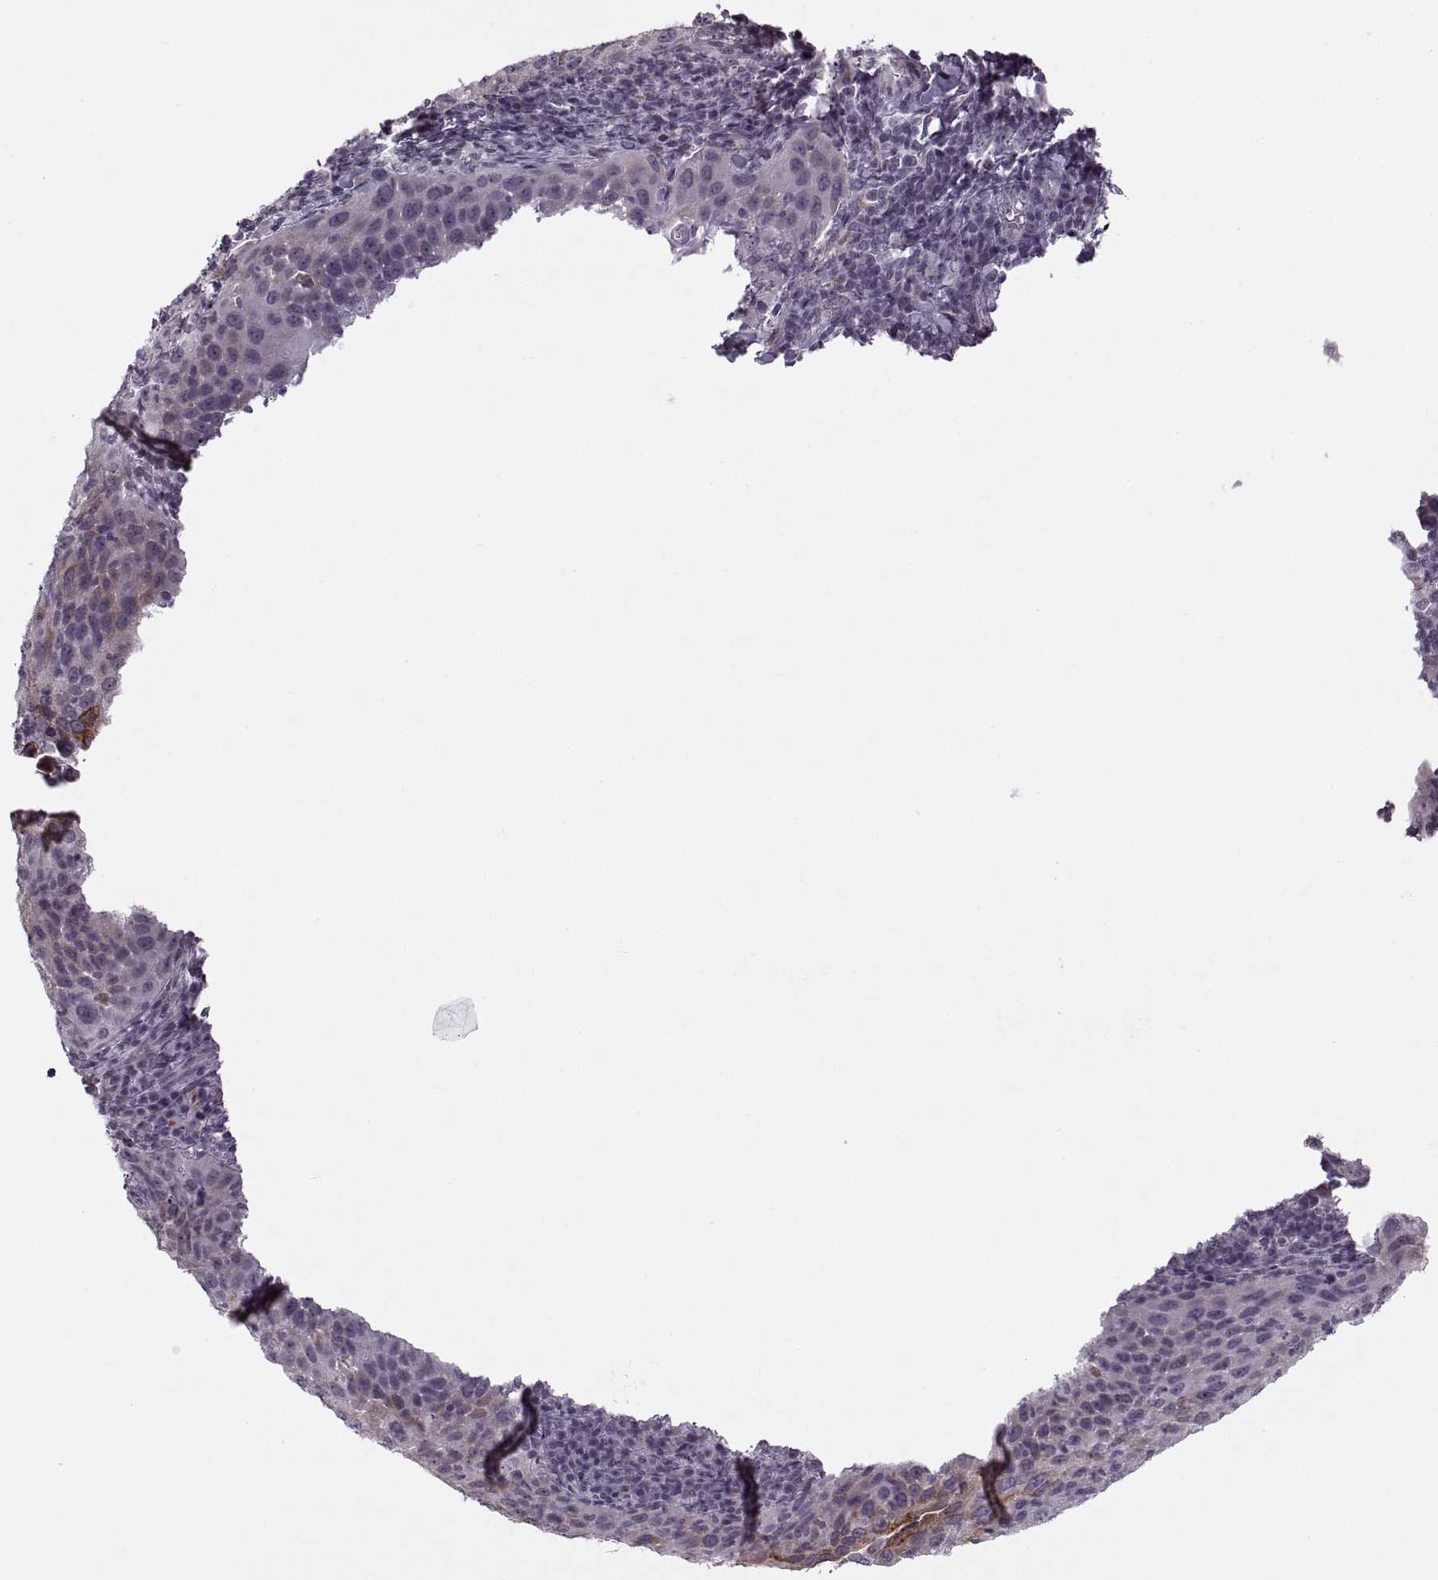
{"staining": {"intensity": "moderate", "quantity": "<25%", "location": "cytoplasmic/membranous"}, "tissue": "cervical cancer", "cell_type": "Tumor cells", "image_type": "cancer", "snomed": [{"axis": "morphology", "description": "Squamous cell carcinoma, NOS"}, {"axis": "topography", "description": "Cervix"}], "caption": "Protein analysis of cervical squamous cell carcinoma tissue displays moderate cytoplasmic/membranous expression in approximately <25% of tumor cells.", "gene": "PRSS37", "patient": {"sex": "female", "age": 54}}